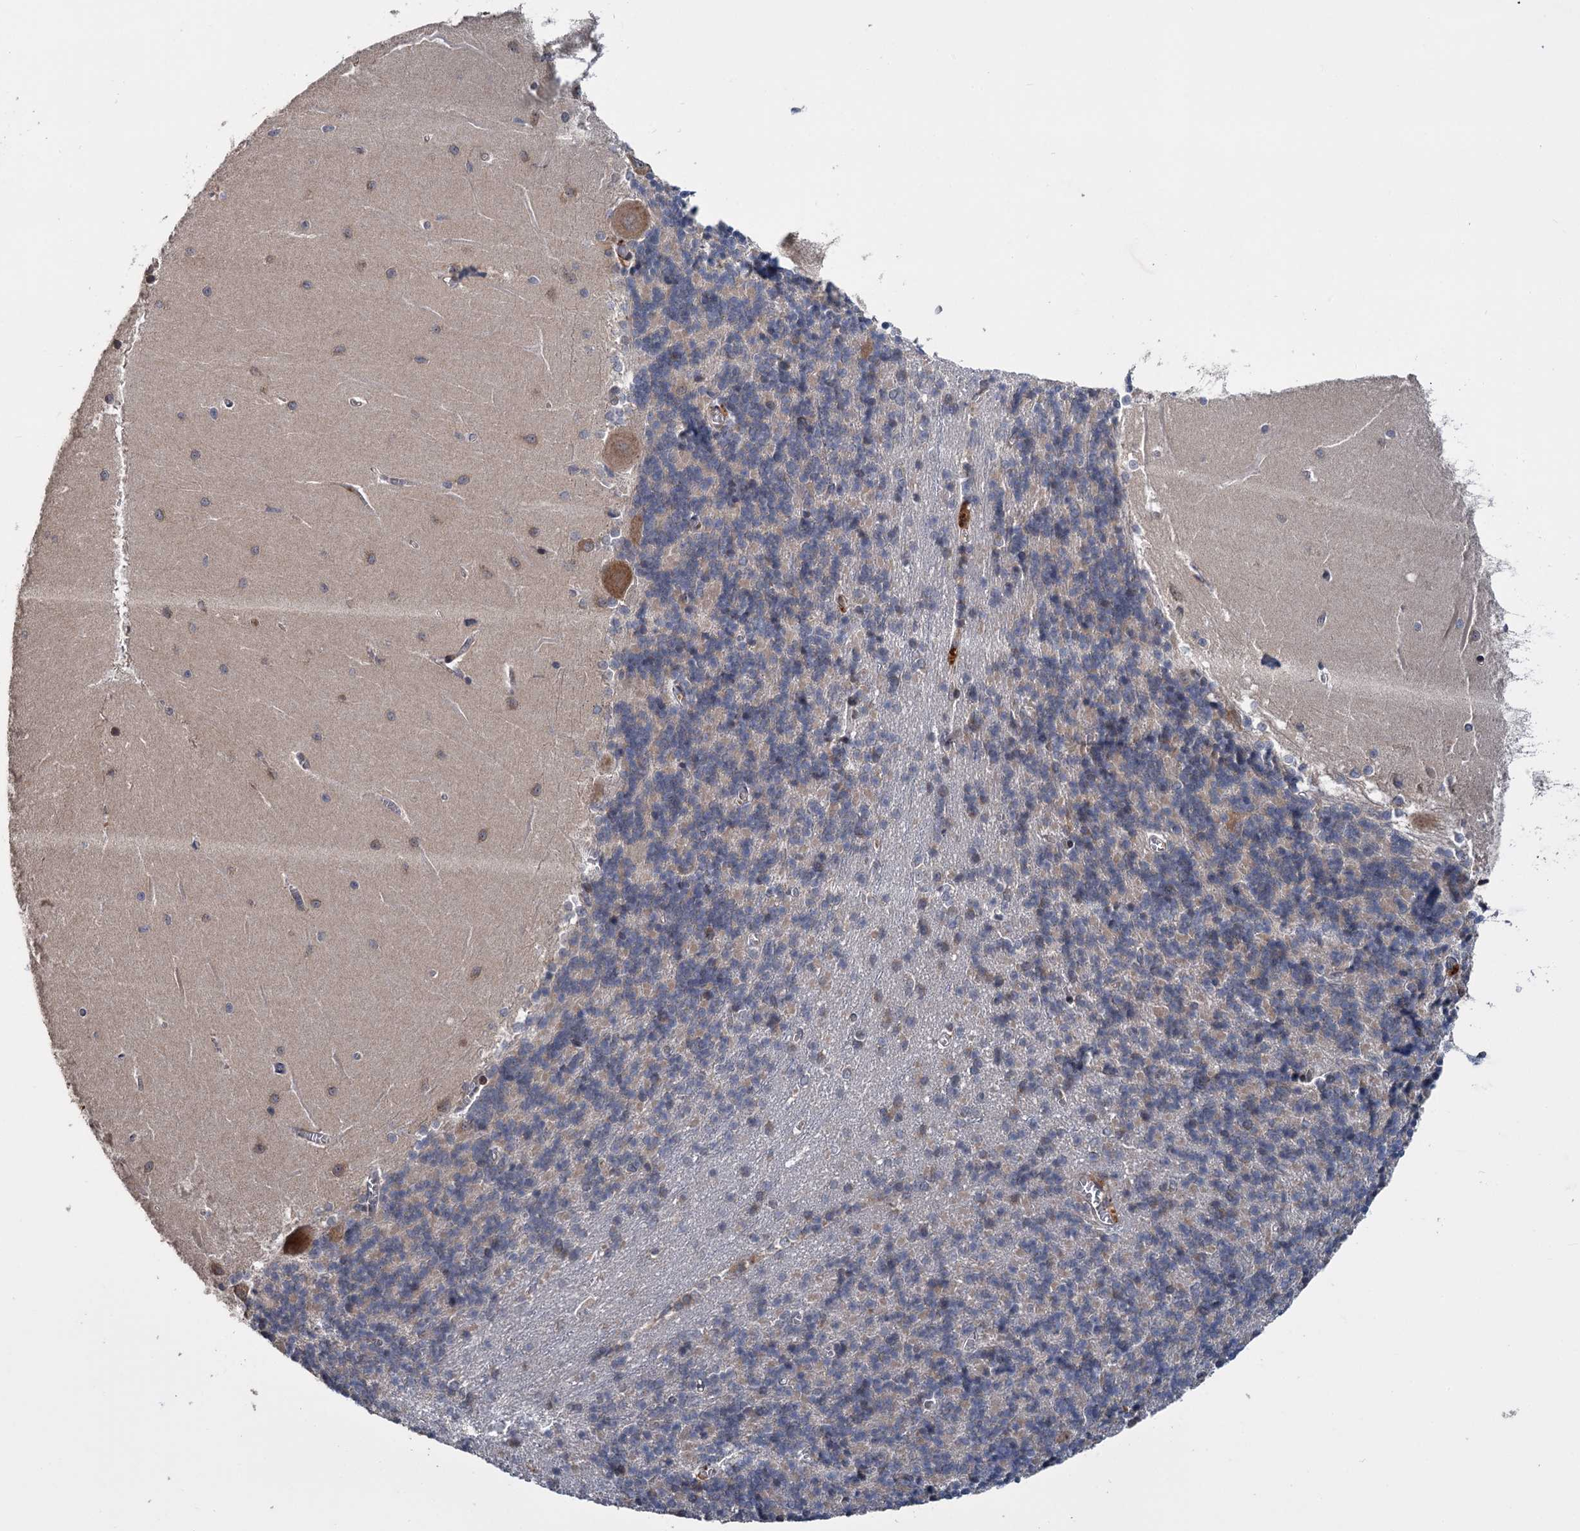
{"staining": {"intensity": "weak", "quantity": "<25%", "location": "cytoplasmic/membranous"}, "tissue": "cerebellum", "cell_type": "Cells in granular layer", "image_type": "normal", "snomed": [{"axis": "morphology", "description": "Normal tissue, NOS"}, {"axis": "topography", "description": "Cerebellum"}], "caption": "Benign cerebellum was stained to show a protein in brown. There is no significant positivity in cells in granular layer.", "gene": "KANSL2", "patient": {"sex": "male", "age": 37}}